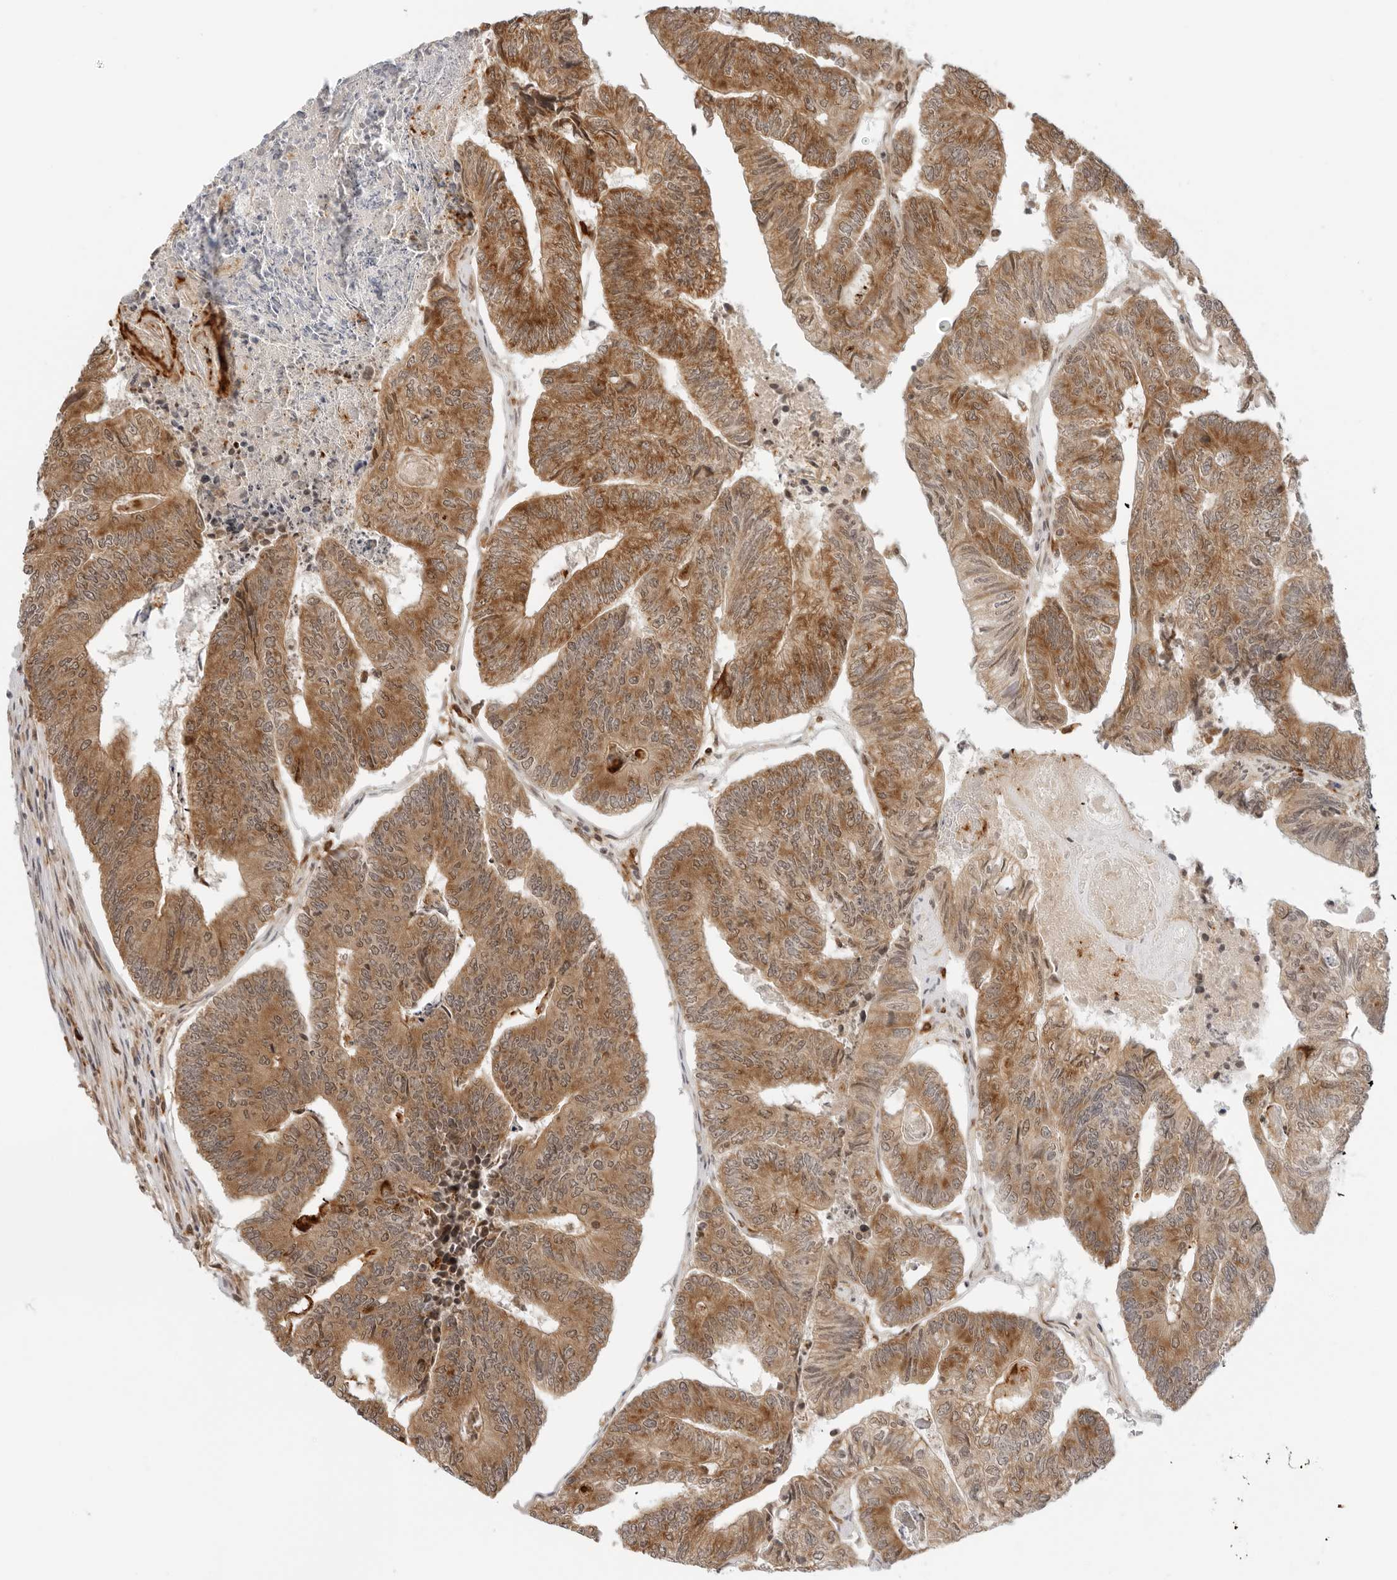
{"staining": {"intensity": "moderate", "quantity": ">75%", "location": "cytoplasmic/membranous"}, "tissue": "colorectal cancer", "cell_type": "Tumor cells", "image_type": "cancer", "snomed": [{"axis": "morphology", "description": "Adenocarcinoma, NOS"}, {"axis": "topography", "description": "Colon"}], "caption": "Tumor cells show moderate cytoplasmic/membranous expression in approximately >75% of cells in colorectal cancer.", "gene": "RC3H1", "patient": {"sex": "female", "age": 67}}